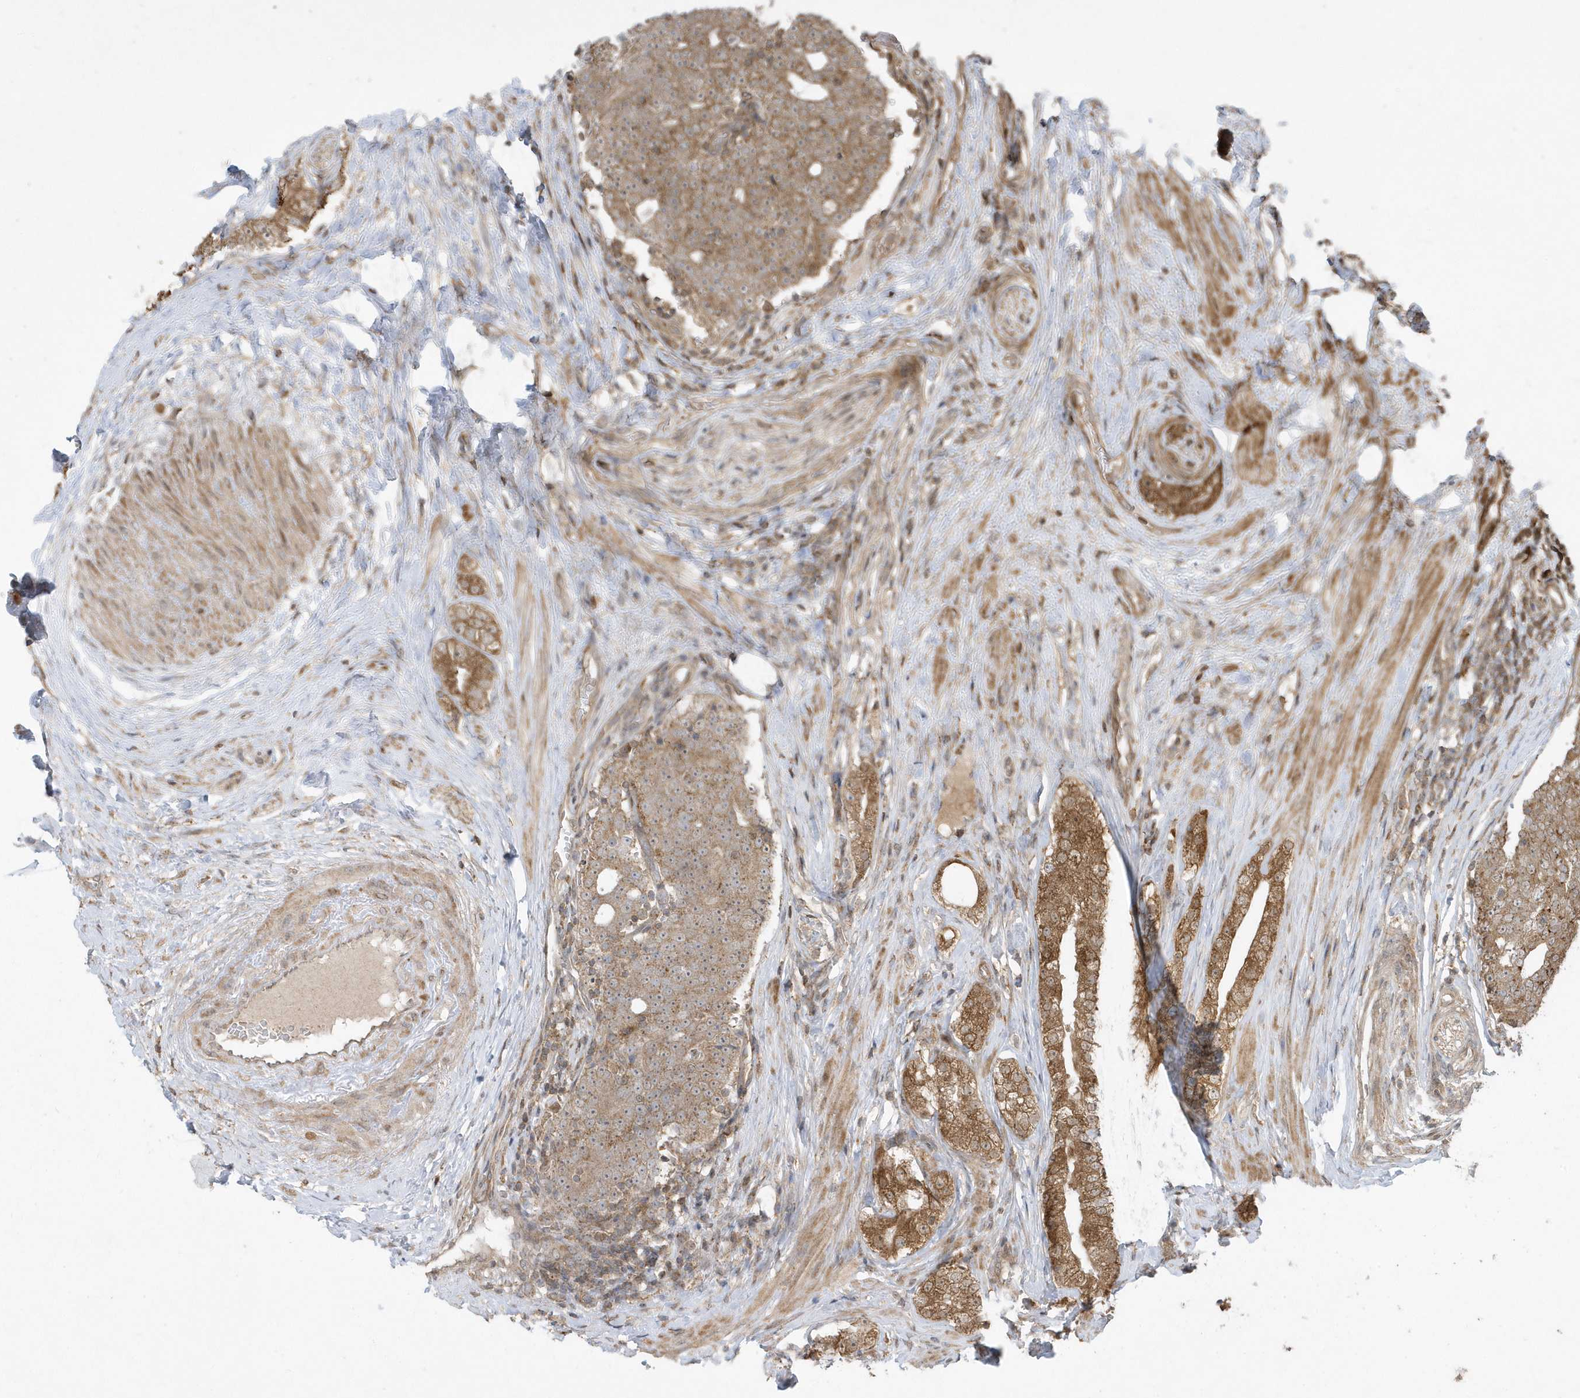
{"staining": {"intensity": "moderate", "quantity": ">75%", "location": "cytoplasmic/membranous"}, "tissue": "prostate cancer", "cell_type": "Tumor cells", "image_type": "cancer", "snomed": [{"axis": "morphology", "description": "Adenocarcinoma, High grade"}, {"axis": "topography", "description": "Prostate"}], "caption": "Protein analysis of prostate high-grade adenocarcinoma tissue exhibits moderate cytoplasmic/membranous staining in about >75% of tumor cells.", "gene": "STAMBP", "patient": {"sex": "male", "age": 56}}